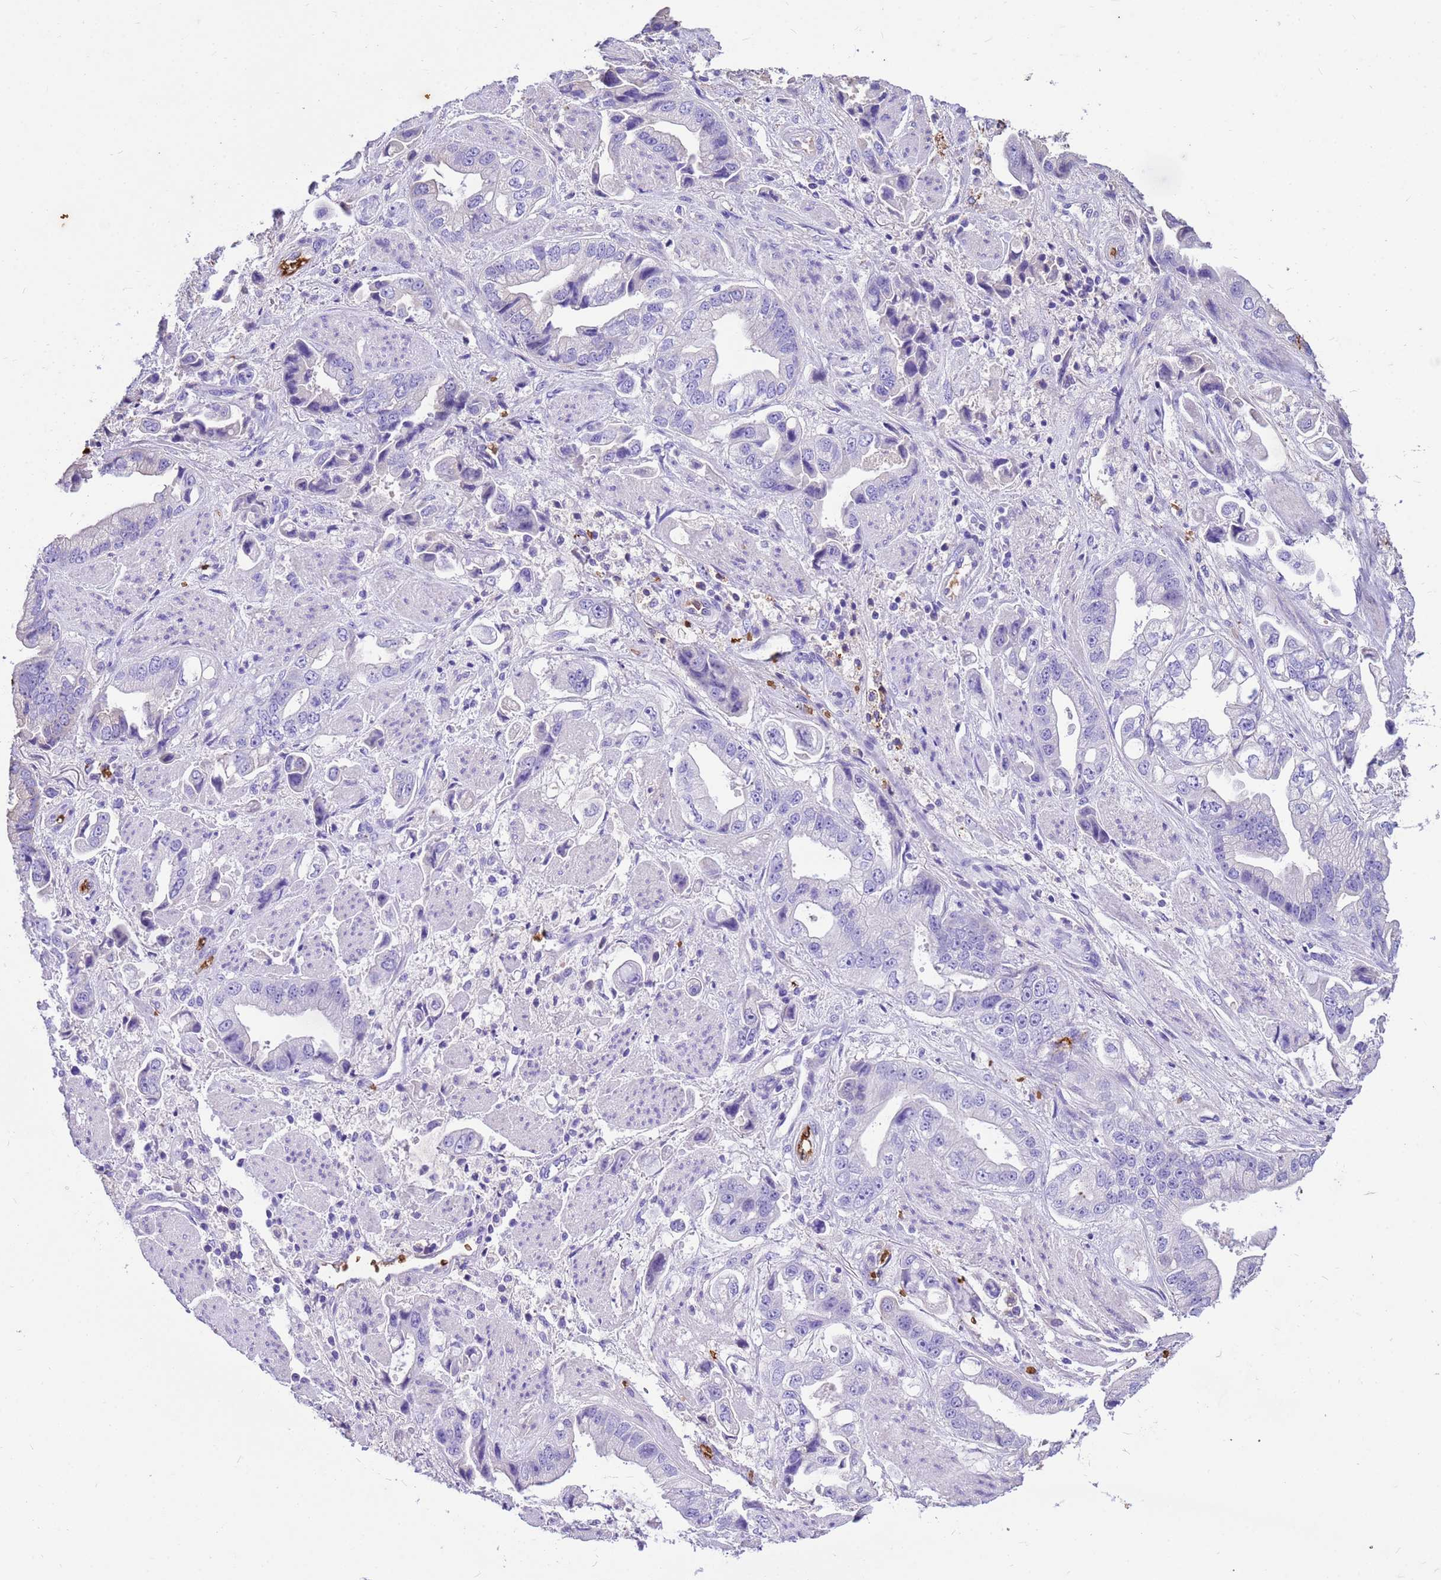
{"staining": {"intensity": "negative", "quantity": "none", "location": "none"}, "tissue": "stomach cancer", "cell_type": "Tumor cells", "image_type": "cancer", "snomed": [{"axis": "morphology", "description": "Adenocarcinoma, NOS"}, {"axis": "topography", "description": "Stomach"}], "caption": "Tumor cells show no significant protein expression in stomach cancer (adenocarcinoma). The staining is performed using DAB (3,3'-diaminobenzidine) brown chromogen with nuclei counter-stained in using hematoxylin.", "gene": "HBA2", "patient": {"sex": "male", "age": 62}}